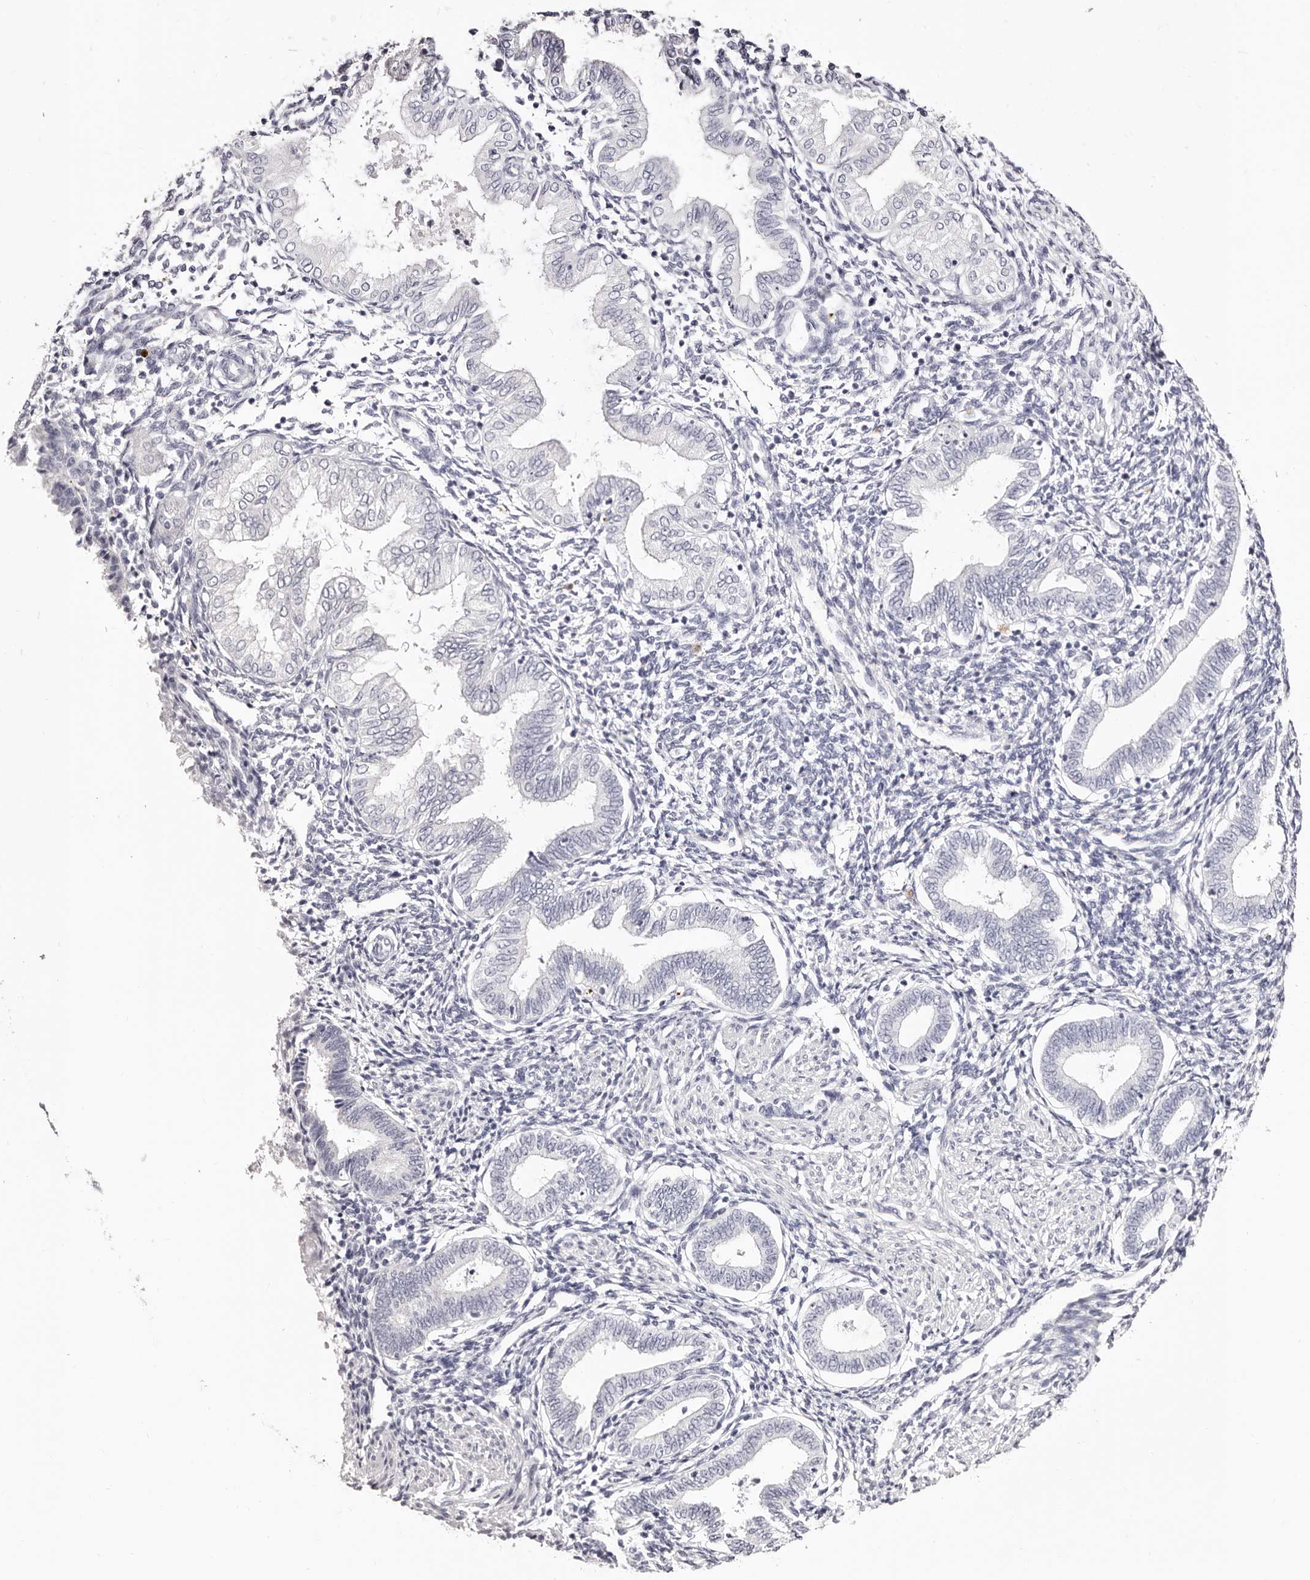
{"staining": {"intensity": "negative", "quantity": "none", "location": "none"}, "tissue": "endometrium", "cell_type": "Cells in endometrial stroma", "image_type": "normal", "snomed": [{"axis": "morphology", "description": "Normal tissue, NOS"}, {"axis": "topography", "description": "Endometrium"}], "caption": "Human endometrium stained for a protein using IHC shows no staining in cells in endometrial stroma.", "gene": "PF4", "patient": {"sex": "female", "age": 53}}